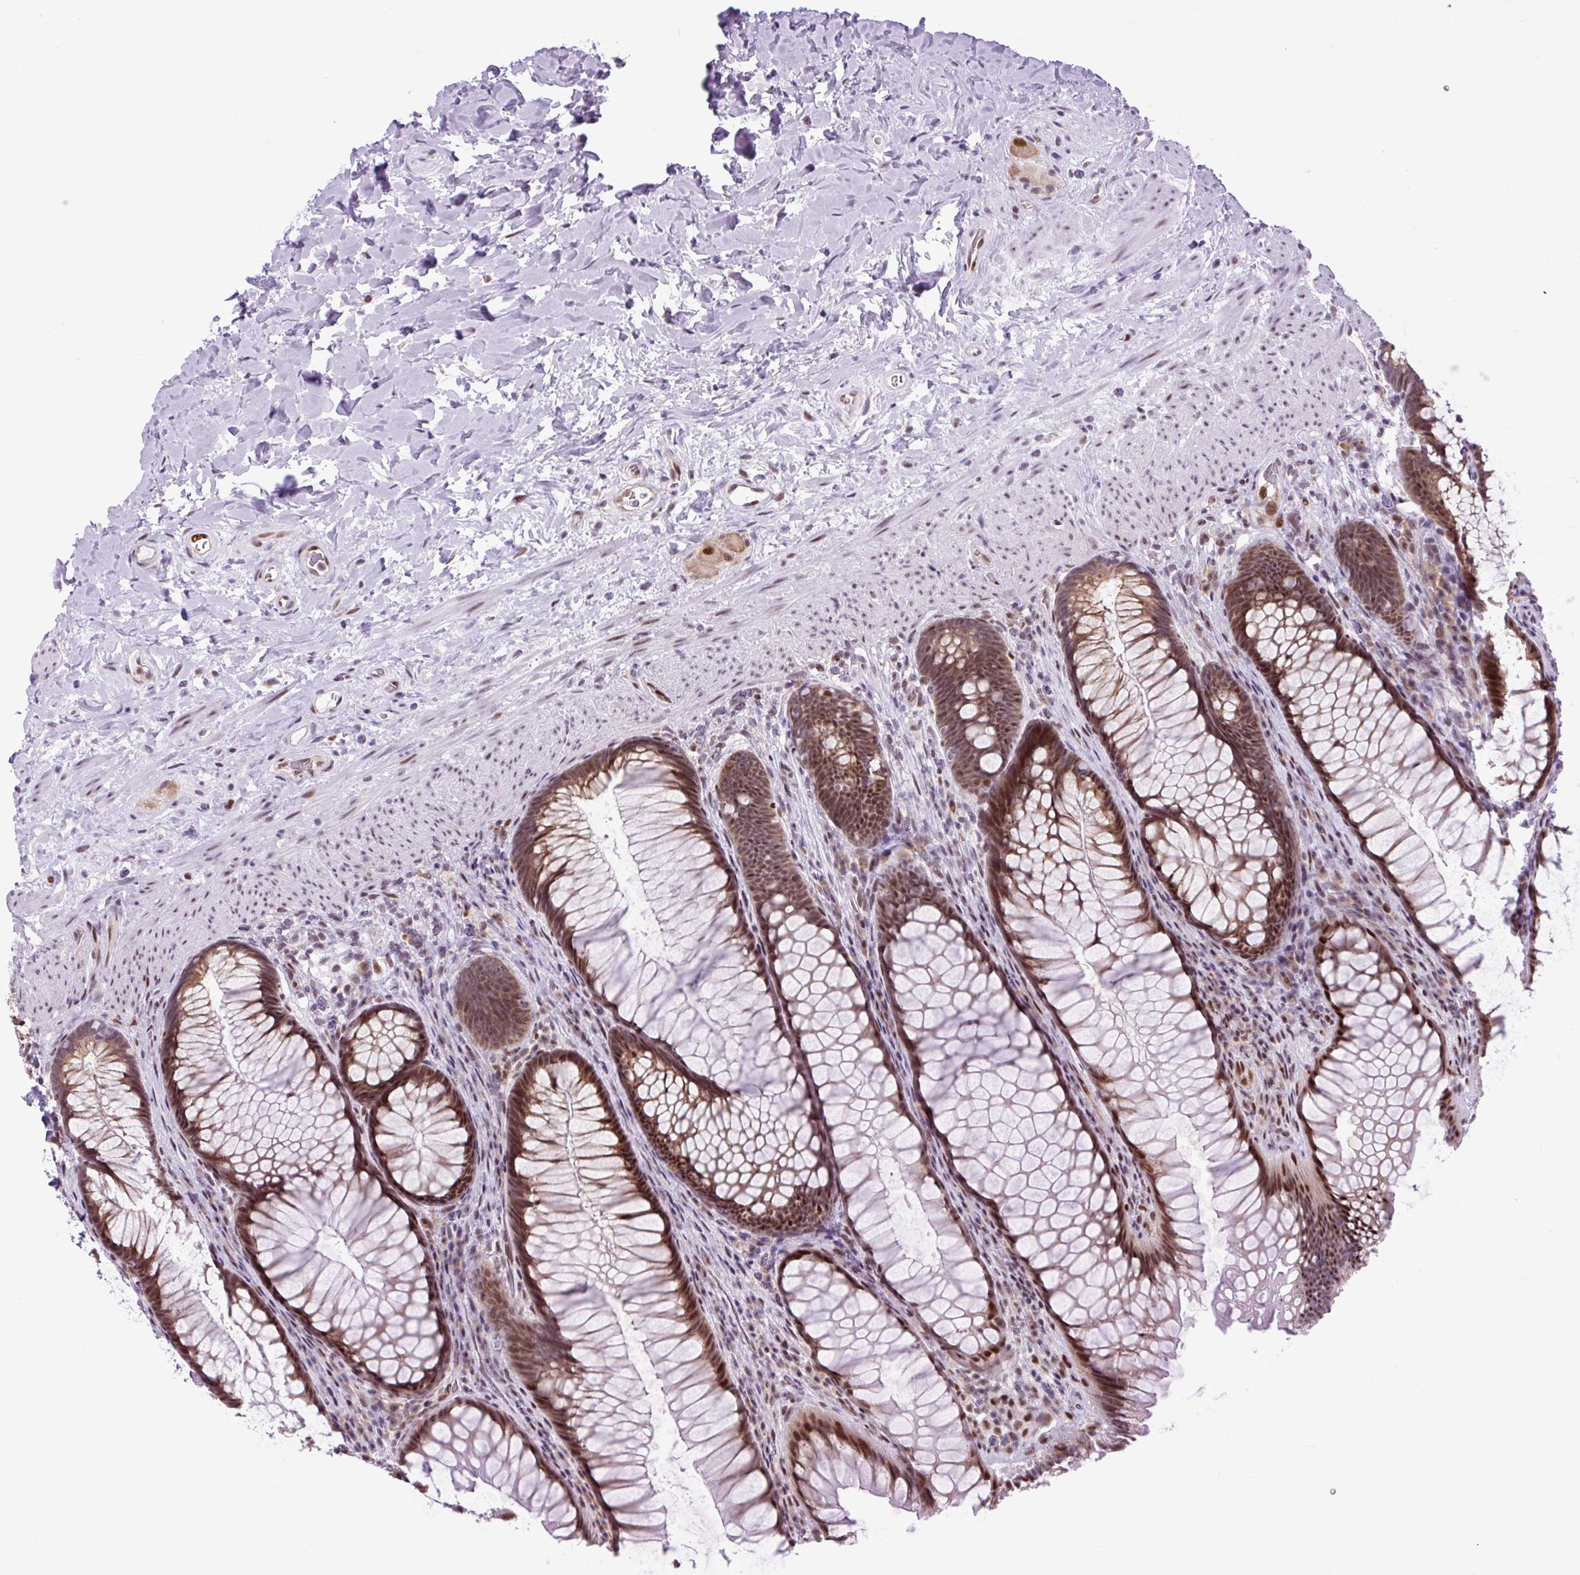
{"staining": {"intensity": "moderate", "quantity": ">75%", "location": "cytoplasmic/membranous,nuclear"}, "tissue": "rectum", "cell_type": "Glandular cells", "image_type": "normal", "snomed": [{"axis": "morphology", "description": "Normal tissue, NOS"}, {"axis": "topography", "description": "Rectum"}], "caption": "Protein staining of unremarkable rectum reveals moderate cytoplasmic/membranous,nuclear expression in about >75% of glandular cells.", "gene": "CLK2", "patient": {"sex": "male", "age": 53}}